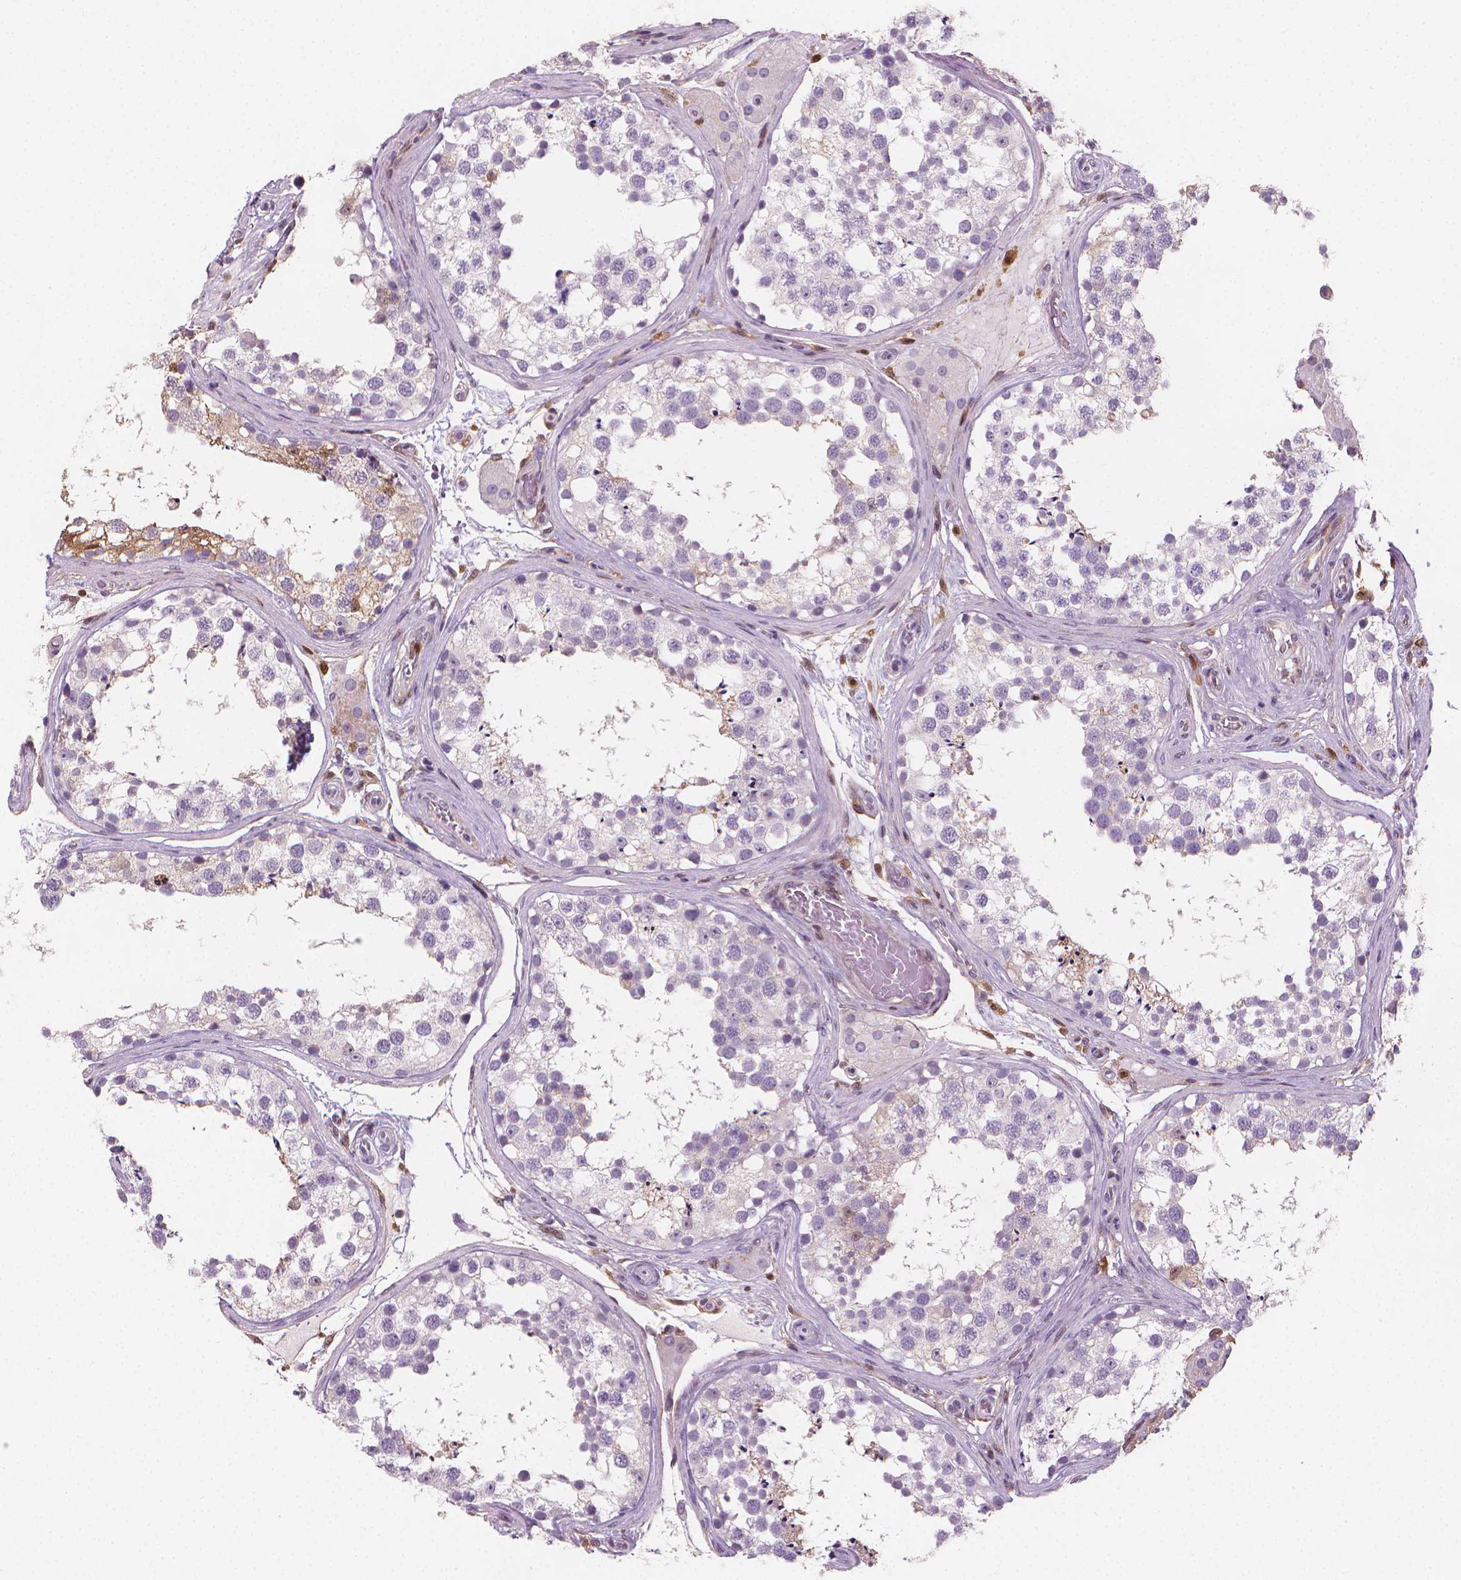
{"staining": {"intensity": "moderate", "quantity": "<25%", "location": "cytoplasmic/membranous"}, "tissue": "testis", "cell_type": "Cells in seminiferous ducts", "image_type": "normal", "snomed": [{"axis": "morphology", "description": "Normal tissue, NOS"}, {"axis": "morphology", "description": "Seminoma, NOS"}, {"axis": "topography", "description": "Testis"}], "caption": "Protein expression analysis of unremarkable human testis reveals moderate cytoplasmic/membranous staining in approximately <25% of cells in seminiferous ducts. (DAB (3,3'-diaminobenzidine) = brown stain, brightfield microscopy at high magnification).", "gene": "TNFAIP2", "patient": {"sex": "male", "age": 65}}